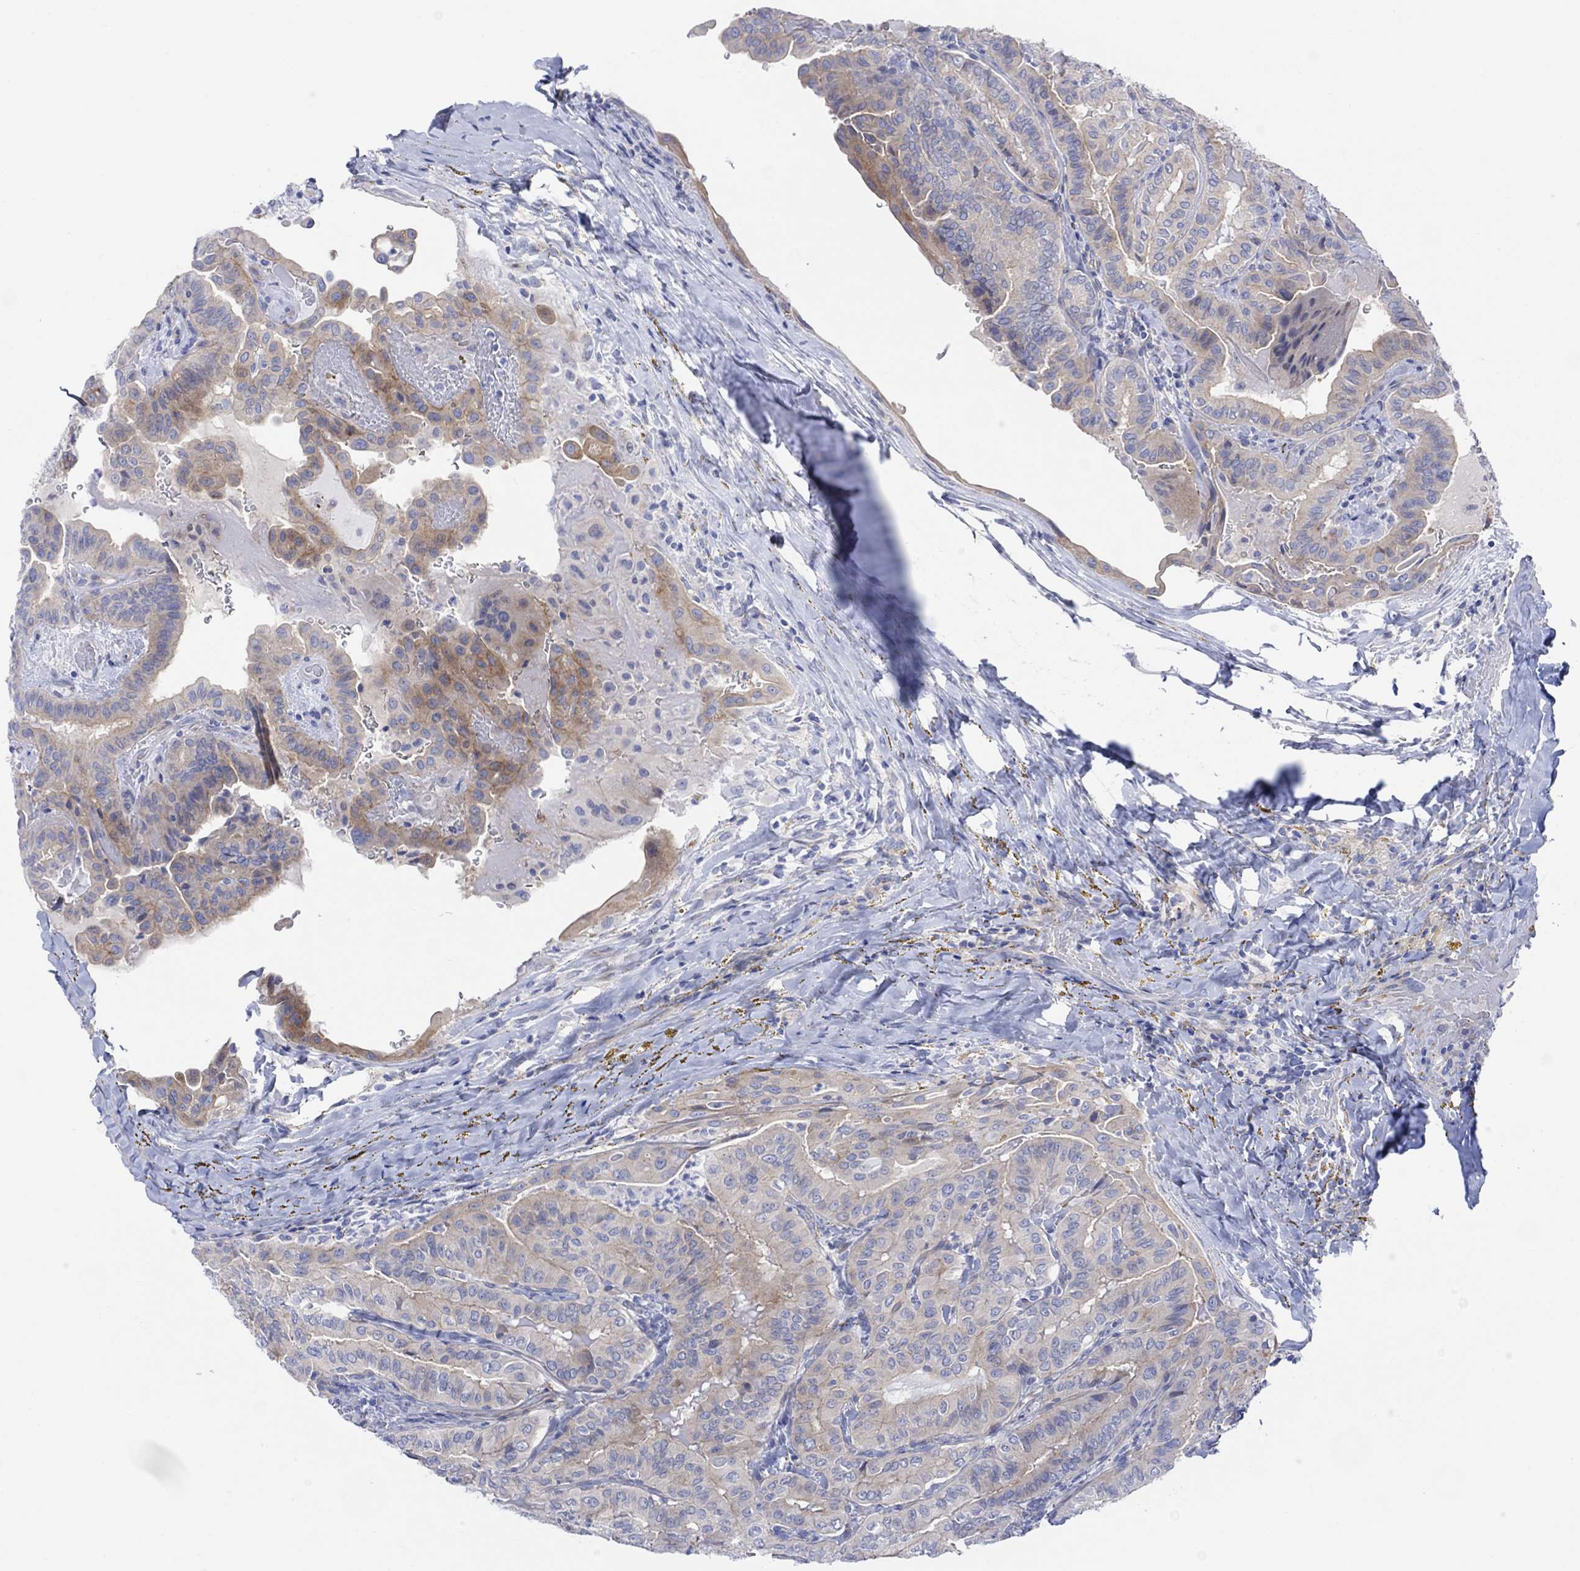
{"staining": {"intensity": "moderate", "quantity": "<25%", "location": "cytoplasmic/membranous"}, "tissue": "thyroid cancer", "cell_type": "Tumor cells", "image_type": "cancer", "snomed": [{"axis": "morphology", "description": "Papillary adenocarcinoma, NOS"}, {"axis": "topography", "description": "Thyroid gland"}], "caption": "Protein staining demonstrates moderate cytoplasmic/membranous positivity in approximately <25% of tumor cells in thyroid cancer (papillary adenocarcinoma). (DAB = brown stain, brightfield microscopy at high magnification).", "gene": "TLDC2", "patient": {"sex": "female", "age": 68}}